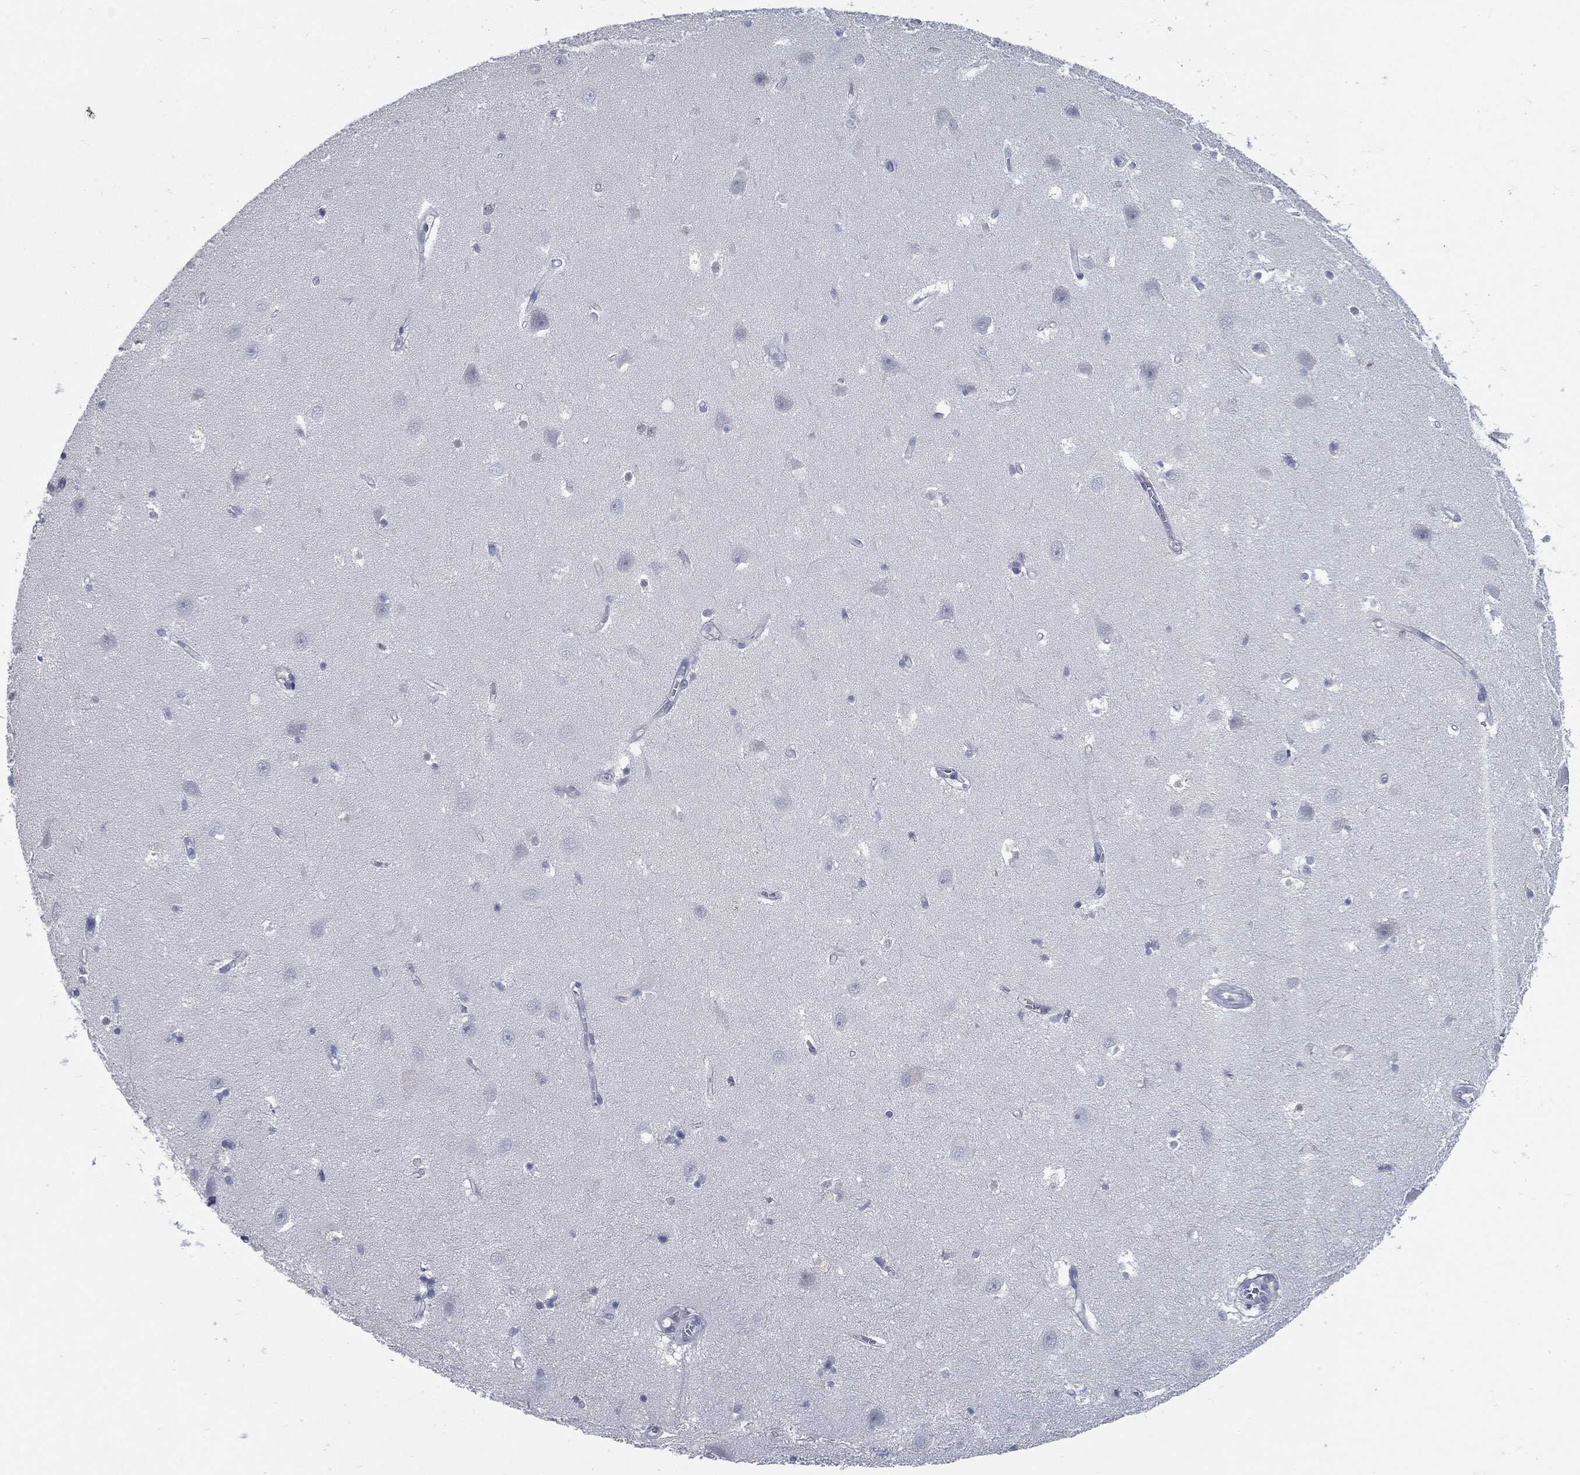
{"staining": {"intensity": "negative", "quantity": "none", "location": "none"}, "tissue": "hippocampus", "cell_type": "Glial cells", "image_type": "normal", "snomed": [{"axis": "morphology", "description": "Normal tissue, NOS"}, {"axis": "topography", "description": "Hippocampus"}], "caption": "The IHC histopathology image has no significant positivity in glial cells of hippocampus.", "gene": "PROM1", "patient": {"sex": "female", "age": 64}}